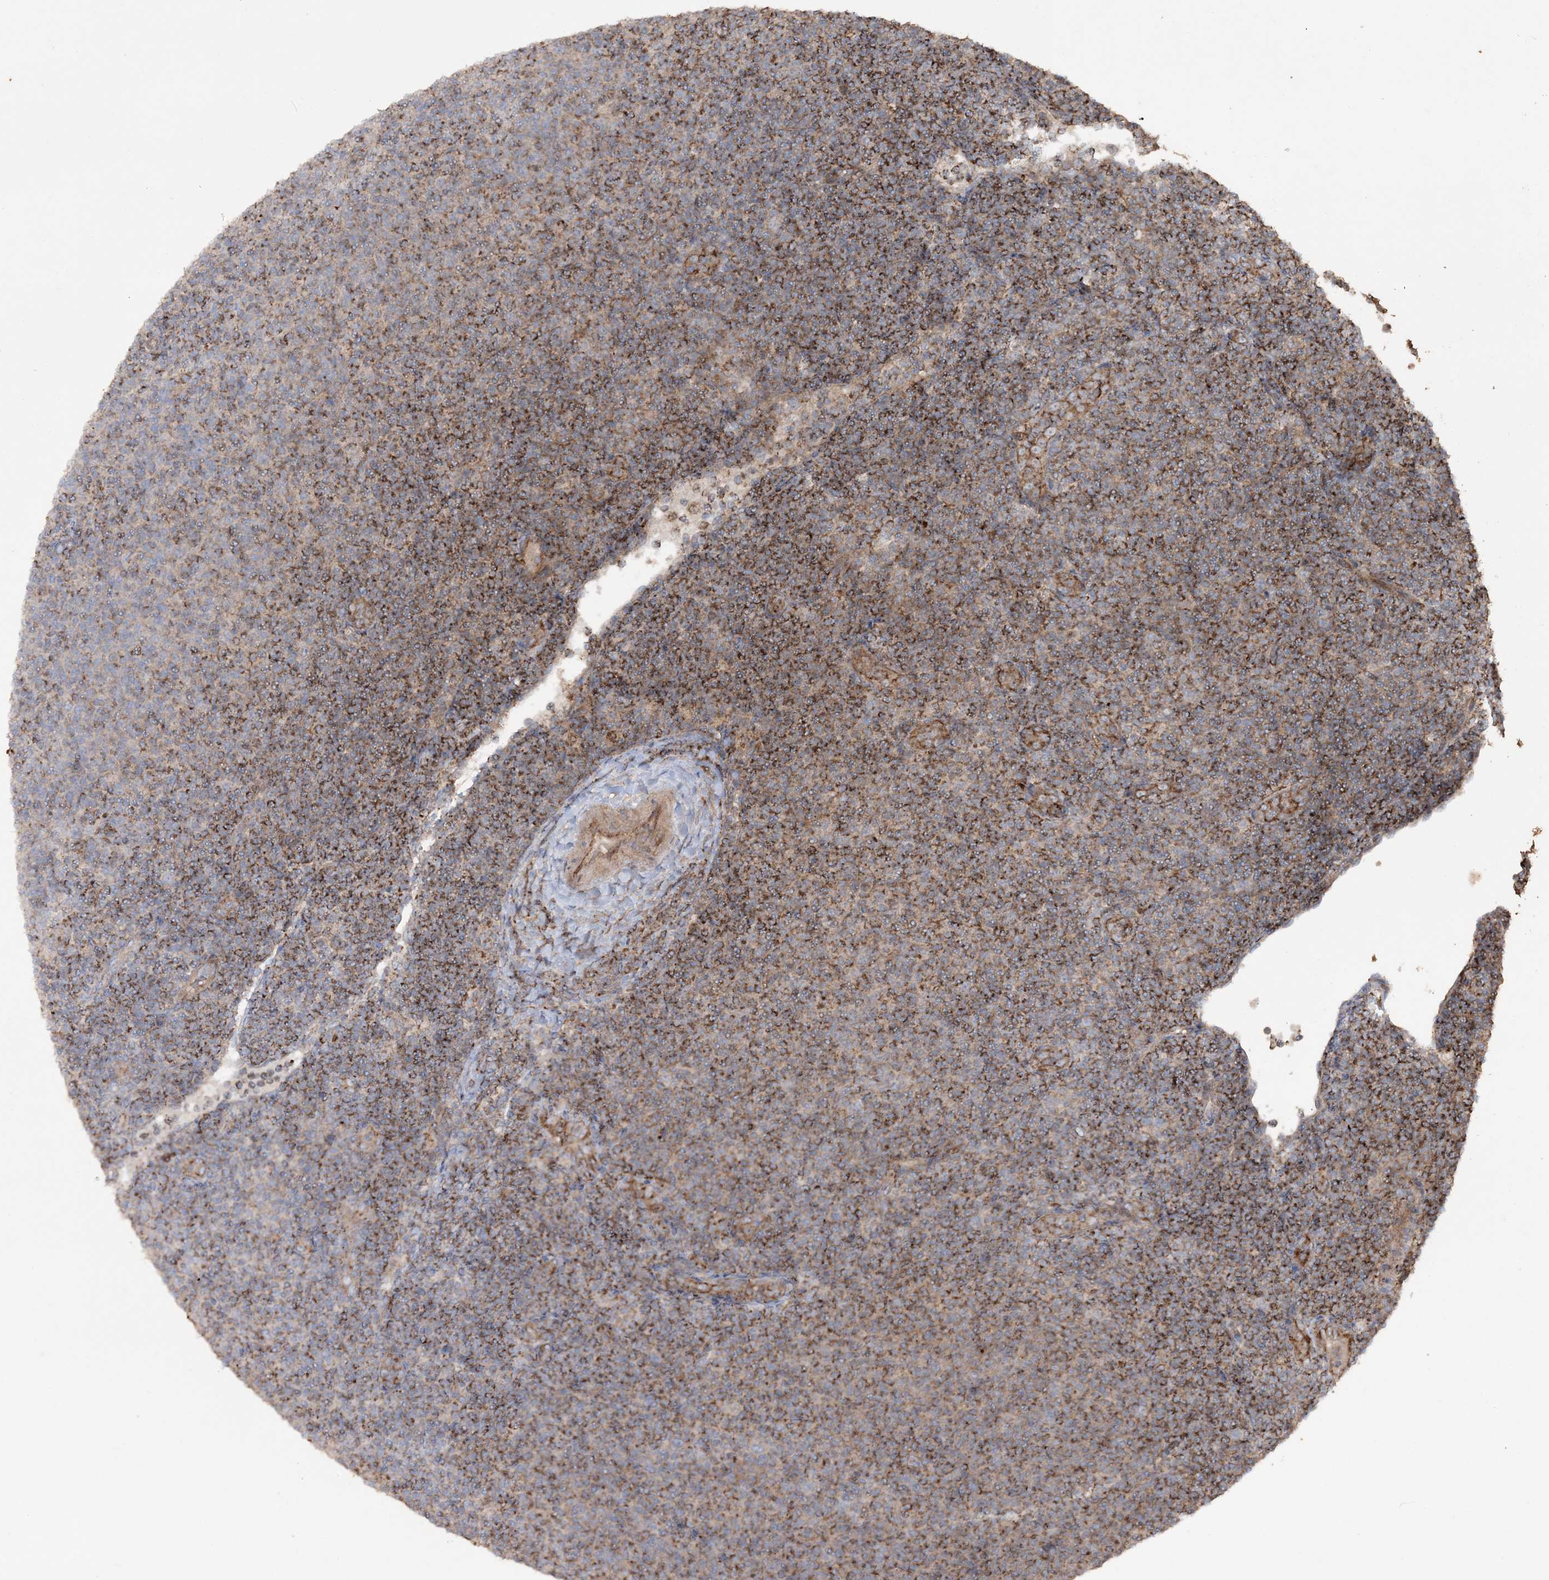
{"staining": {"intensity": "strong", "quantity": ">75%", "location": "cytoplasmic/membranous"}, "tissue": "lymphoma", "cell_type": "Tumor cells", "image_type": "cancer", "snomed": [{"axis": "morphology", "description": "Malignant lymphoma, non-Hodgkin's type, Low grade"}, {"axis": "topography", "description": "Lymph node"}], "caption": "IHC photomicrograph of neoplastic tissue: malignant lymphoma, non-Hodgkin's type (low-grade) stained using immunohistochemistry reveals high levels of strong protein expression localized specifically in the cytoplasmic/membranous of tumor cells, appearing as a cytoplasmic/membranous brown color.", "gene": "TTC7A", "patient": {"sex": "male", "age": 66}}